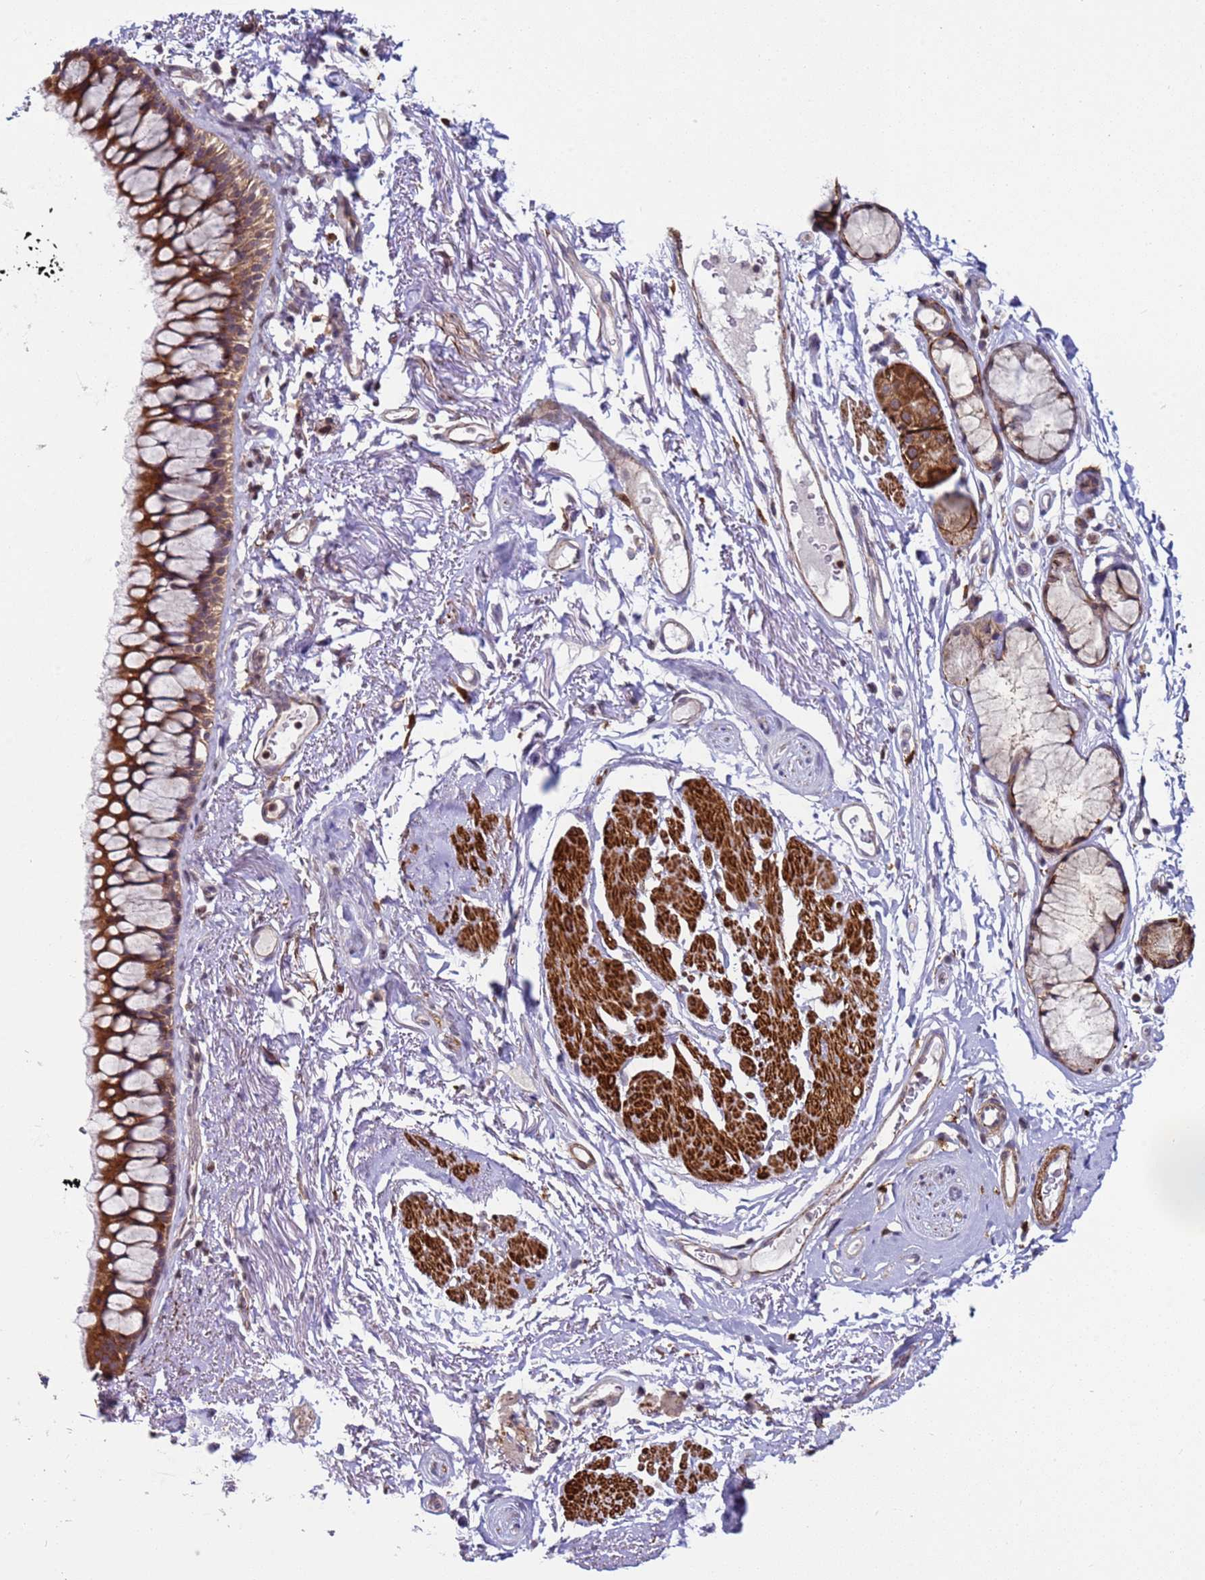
{"staining": {"intensity": "moderate", "quantity": ">75%", "location": "cytoplasmic/membranous"}, "tissue": "bronchus", "cell_type": "Respiratory epithelial cells", "image_type": "normal", "snomed": [{"axis": "morphology", "description": "Normal tissue, NOS"}, {"axis": "topography", "description": "Cartilage tissue"}, {"axis": "topography", "description": "Bronchus"}], "caption": "High-magnification brightfield microscopy of normal bronchus stained with DAB (3,3'-diaminobenzidine) (brown) and counterstained with hematoxylin (blue). respiratory epithelial cells exhibit moderate cytoplasmic/membranous expression is present in about>75% of cells. (Stains: DAB in brown, nuclei in blue, Microscopy: brightfield microscopy at high magnification).", "gene": "SNAPC4", "patient": {"sex": "female", "age": 73}}